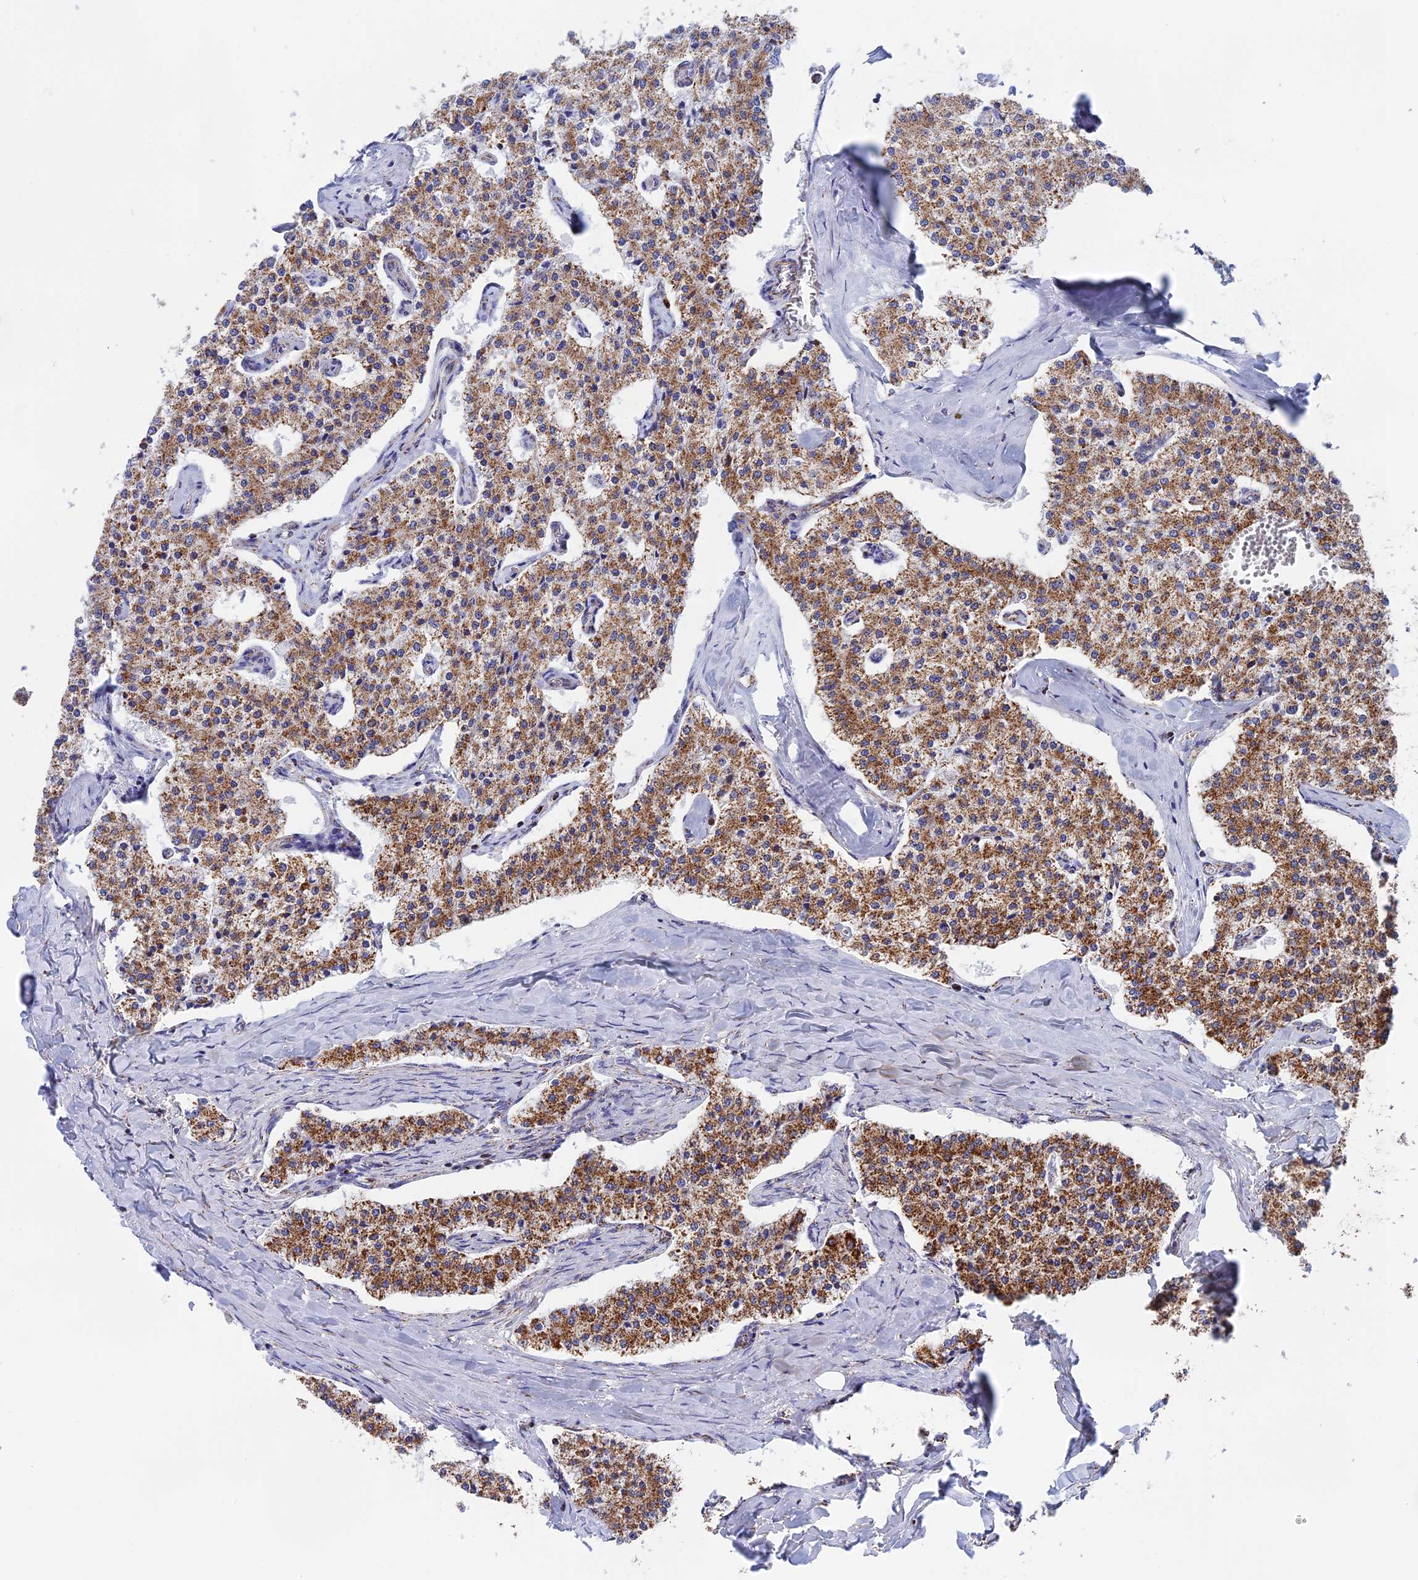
{"staining": {"intensity": "moderate", "quantity": ">75%", "location": "cytoplasmic/membranous"}, "tissue": "carcinoid", "cell_type": "Tumor cells", "image_type": "cancer", "snomed": [{"axis": "morphology", "description": "Carcinoid, malignant, NOS"}, {"axis": "topography", "description": "Colon"}], "caption": "Moderate cytoplasmic/membranous protein positivity is identified in about >75% of tumor cells in carcinoid (malignant).", "gene": "CDC16", "patient": {"sex": "female", "age": 52}}